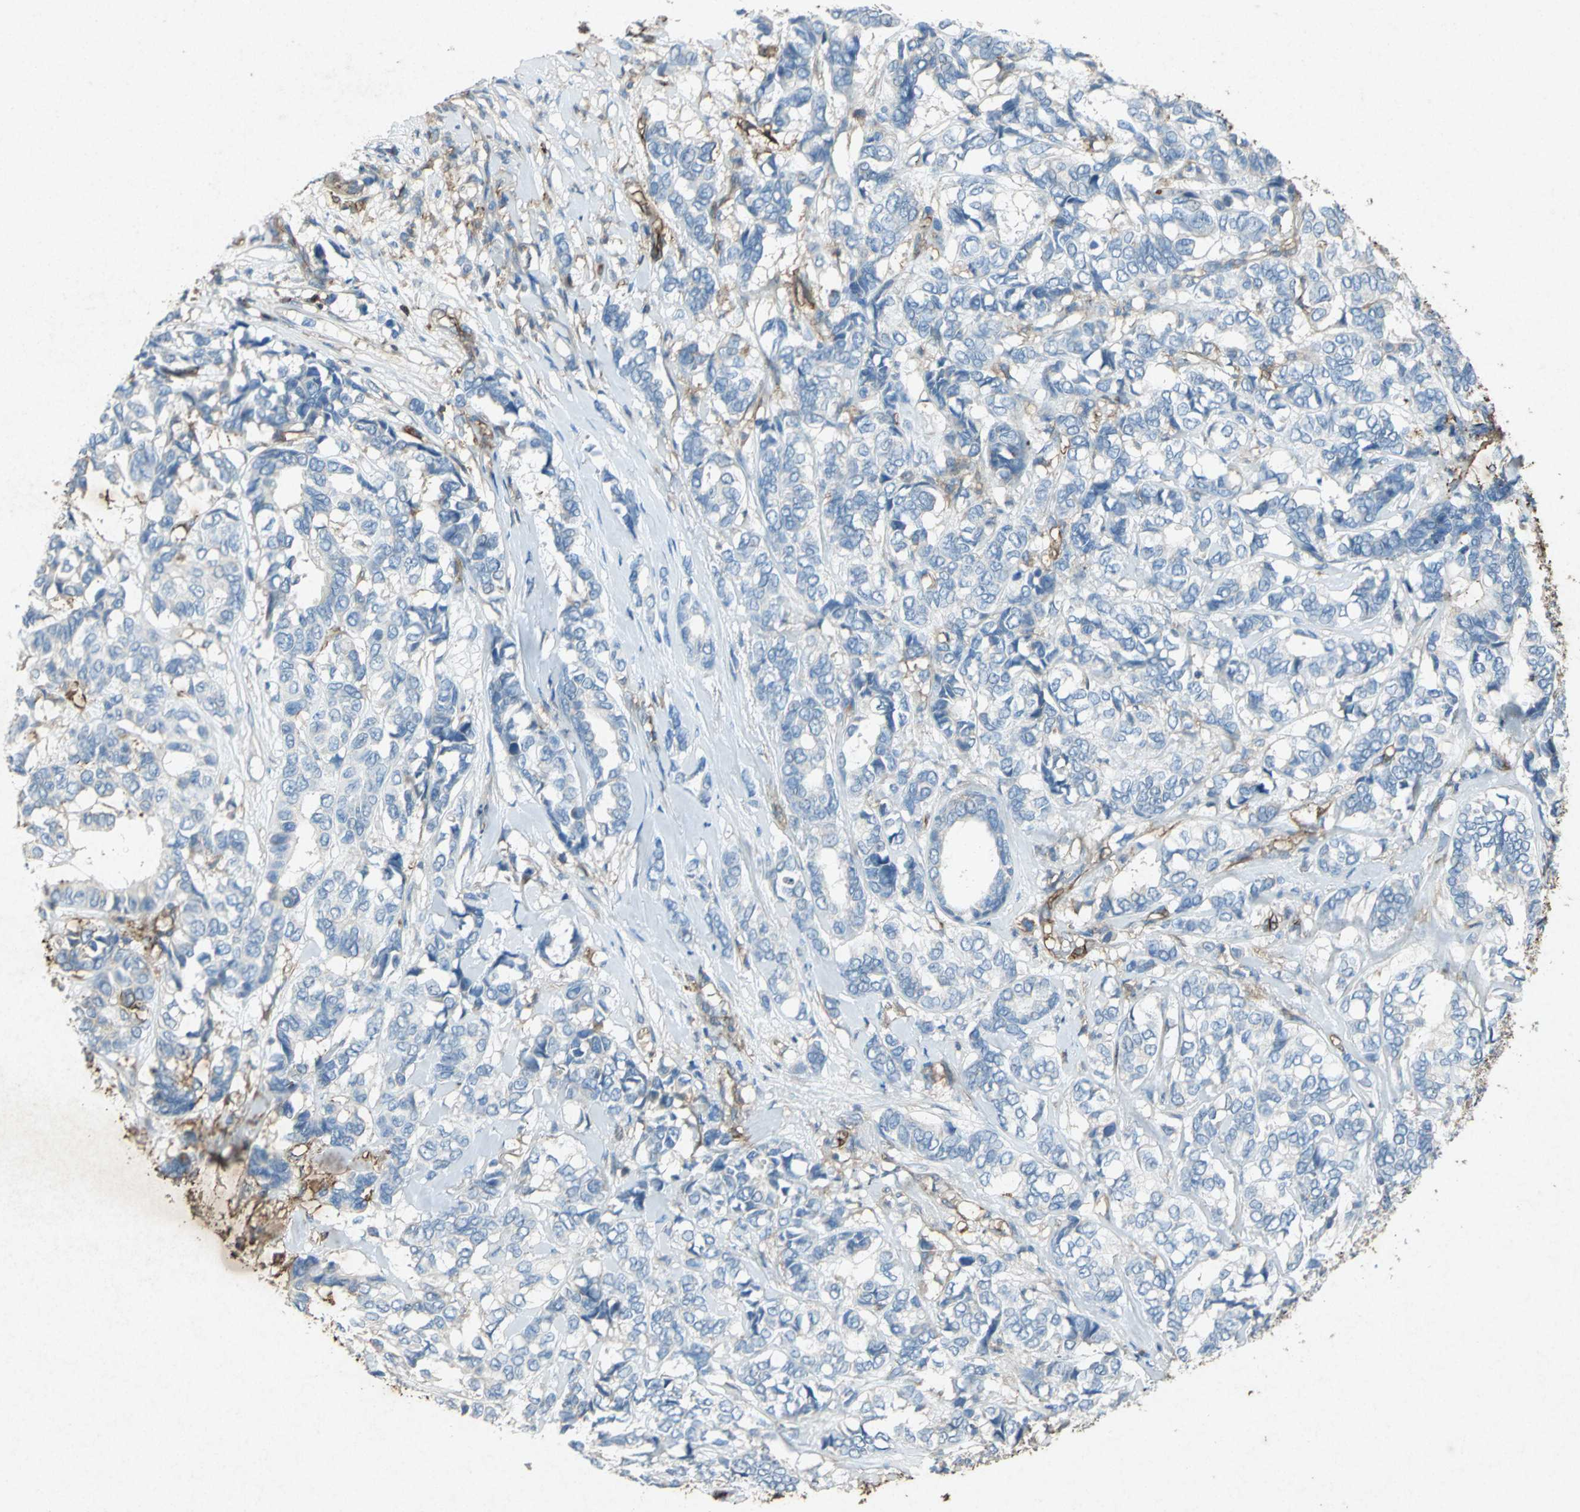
{"staining": {"intensity": "negative", "quantity": "none", "location": "none"}, "tissue": "breast cancer", "cell_type": "Tumor cells", "image_type": "cancer", "snomed": [{"axis": "morphology", "description": "Duct carcinoma"}, {"axis": "topography", "description": "Breast"}], "caption": "A micrograph of breast cancer stained for a protein demonstrates no brown staining in tumor cells.", "gene": "CCR6", "patient": {"sex": "female", "age": 87}}